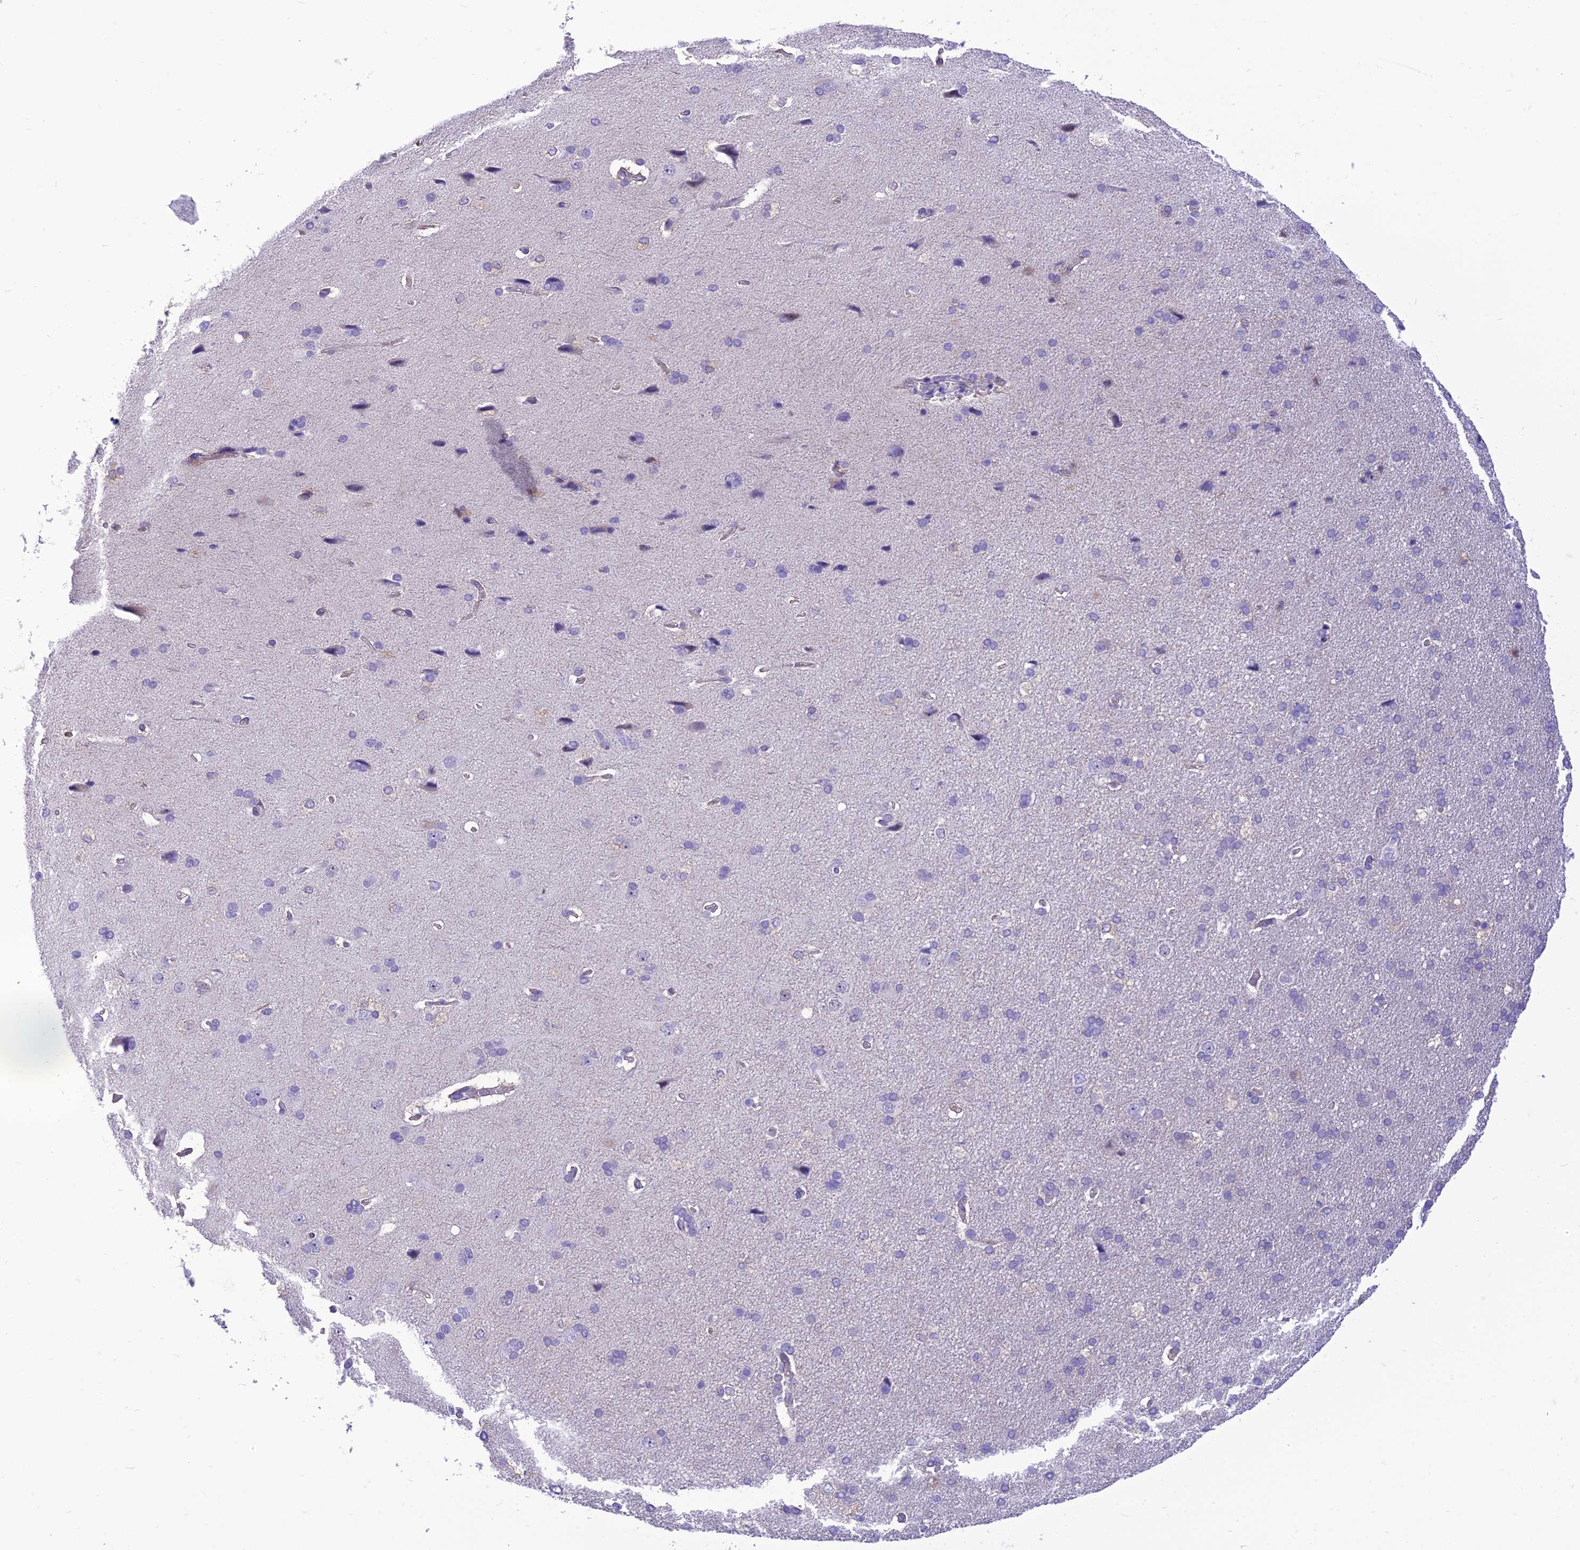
{"staining": {"intensity": "negative", "quantity": "none", "location": "none"}, "tissue": "cerebral cortex", "cell_type": "Endothelial cells", "image_type": "normal", "snomed": [{"axis": "morphology", "description": "Normal tissue, NOS"}, {"axis": "topography", "description": "Cerebral cortex"}], "caption": "Immunohistochemistry histopathology image of normal cerebral cortex: cerebral cortex stained with DAB demonstrates no significant protein staining in endothelial cells.", "gene": "DHDH", "patient": {"sex": "male", "age": 62}}